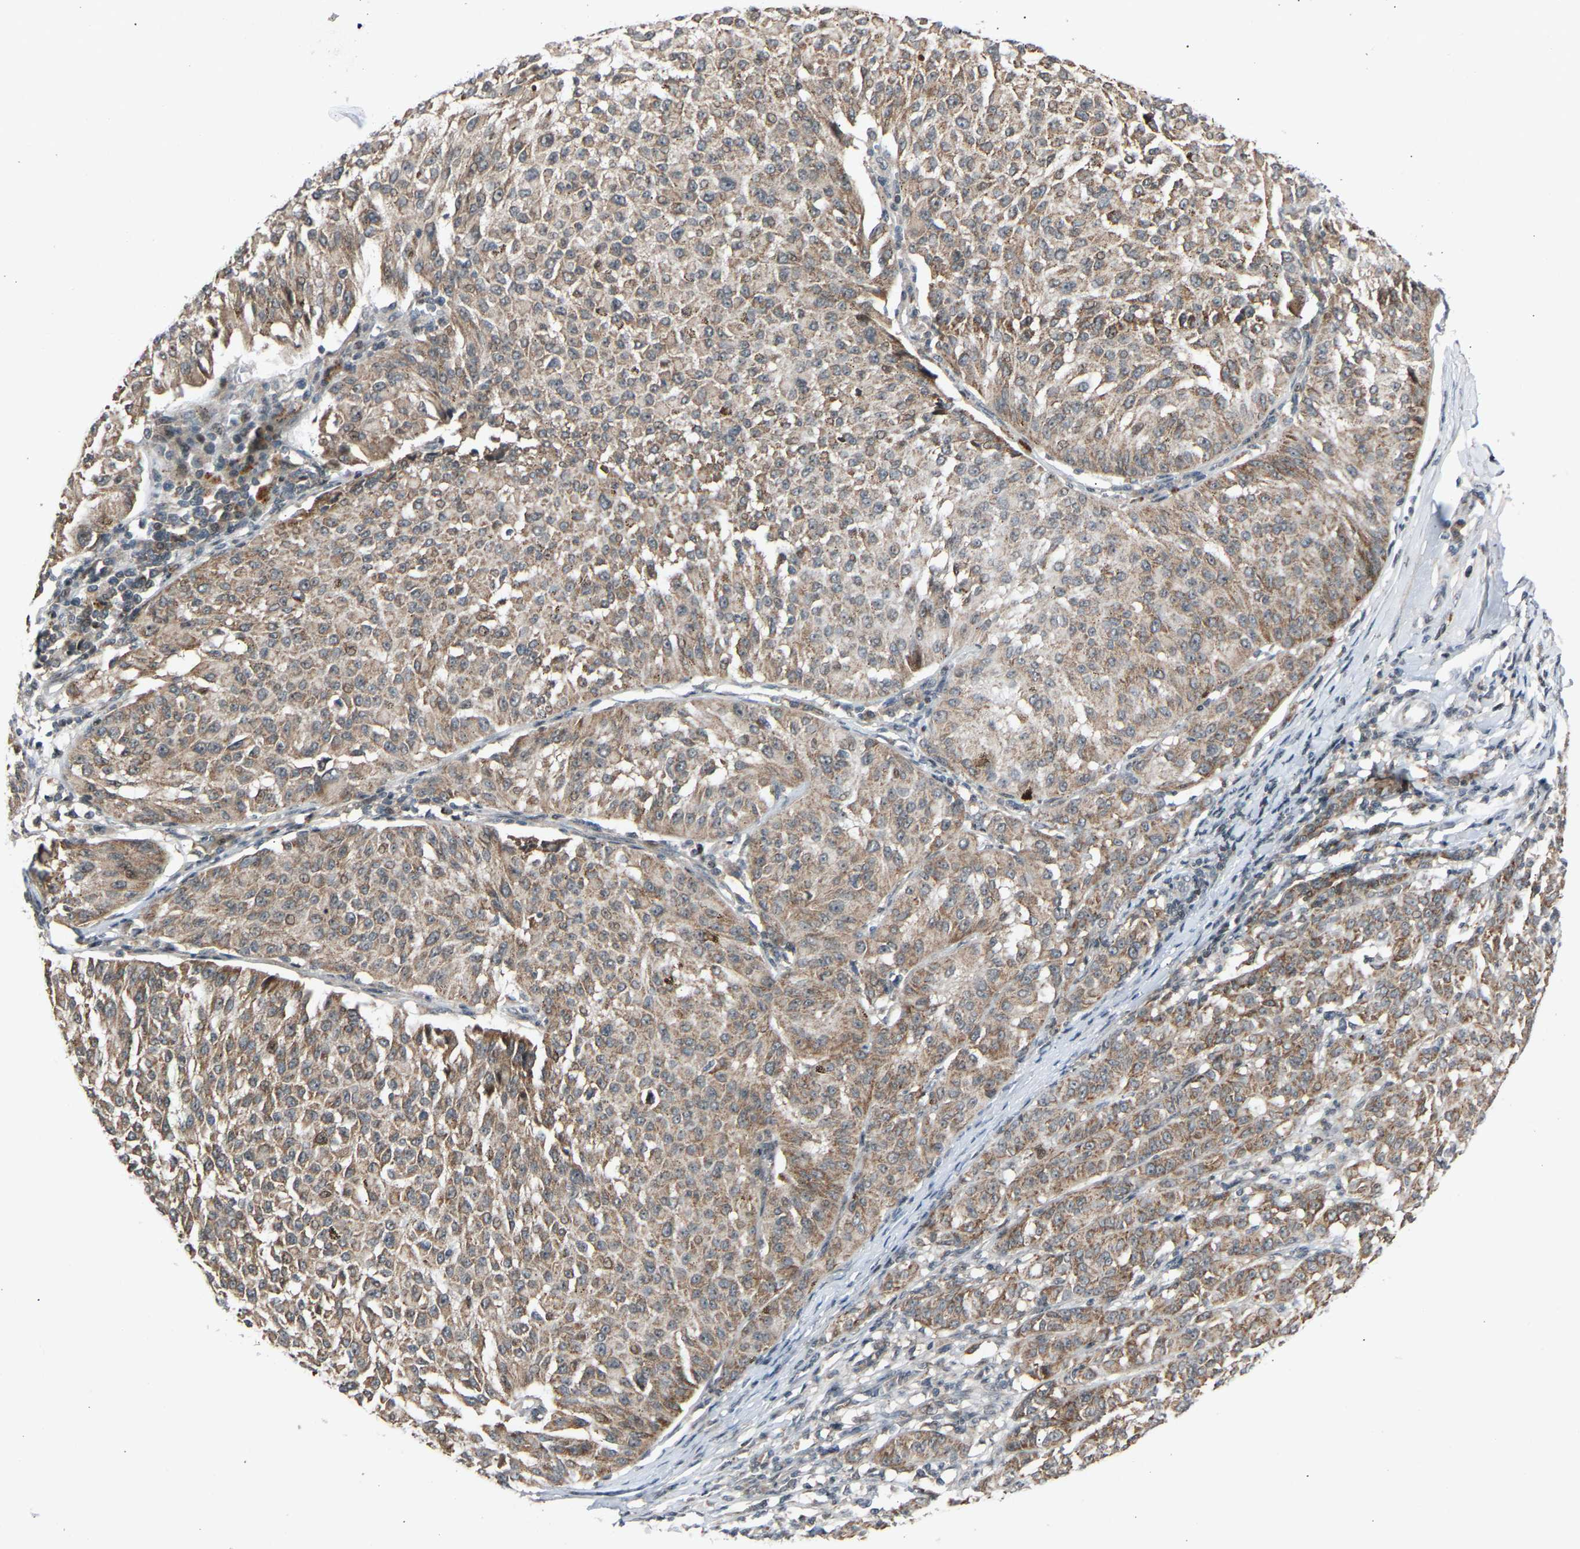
{"staining": {"intensity": "moderate", "quantity": ">75%", "location": "cytoplasmic/membranous"}, "tissue": "melanoma", "cell_type": "Tumor cells", "image_type": "cancer", "snomed": [{"axis": "morphology", "description": "Malignant melanoma, NOS"}, {"axis": "topography", "description": "Skin"}], "caption": "Immunohistochemical staining of human melanoma shows moderate cytoplasmic/membranous protein staining in approximately >75% of tumor cells.", "gene": "SLIRP", "patient": {"sex": "female", "age": 72}}